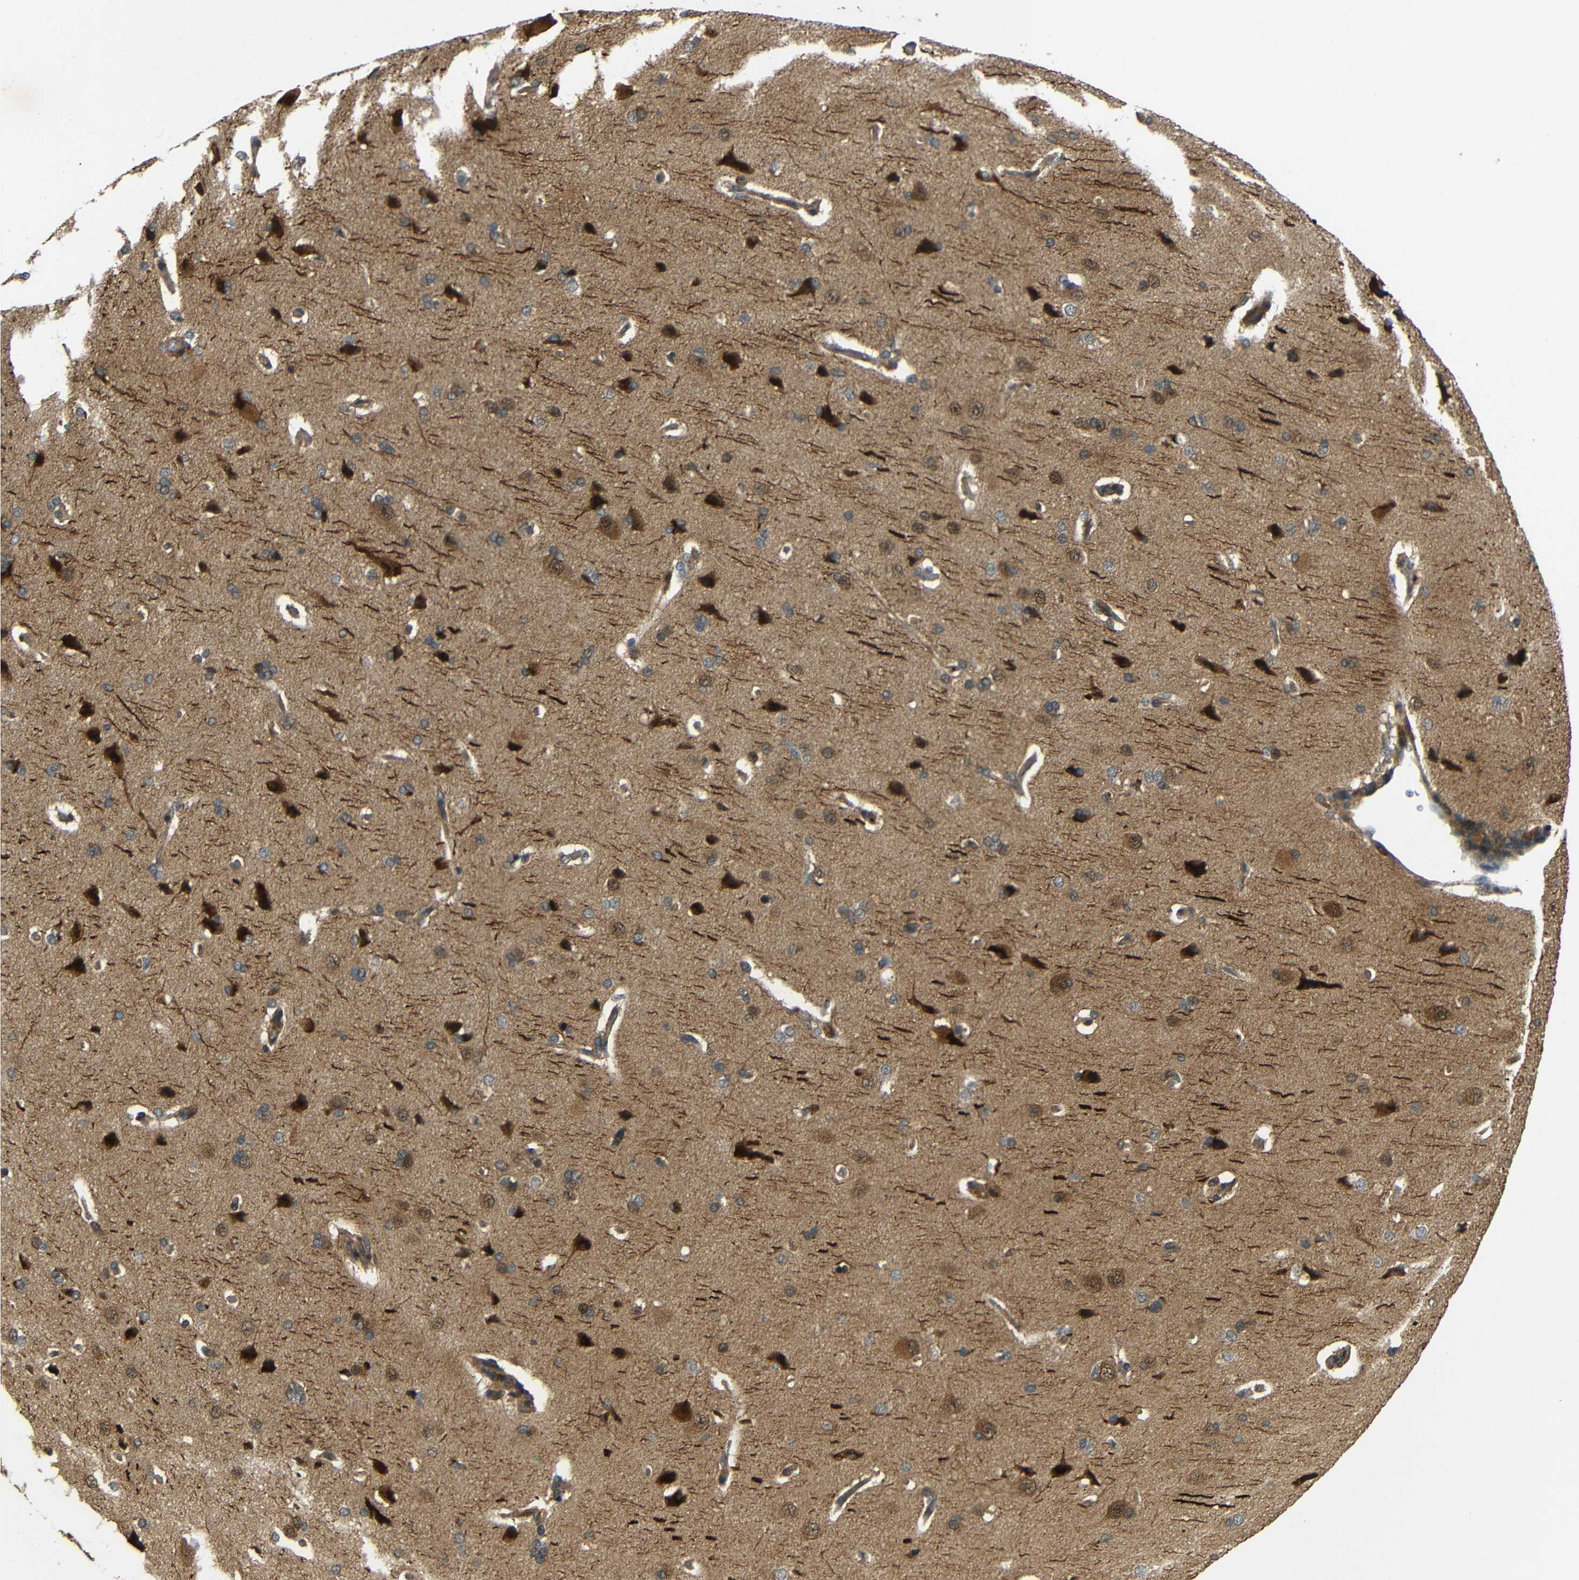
{"staining": {"intensity": "moderate", "quantity": ">75%", "location": "cytoplasmic/membranous"}, "tissue": "cerebral cortex", "cell_type": "Endothelial cells", "image_type": "normal", "snomed": [{"axis": "morphology", "description": "Normal tissue, NOS"}, {"axis": "topography", "description": "Cerebral cortex"}], "caption": "Protein analysis of benign cerebral cortex reveals moderate cytoplasmic/membranous staining in approximately >75% of endothelial cells. (DAB IHC, brown staining for protein, blue staining for nuclei).", "gene": "EPHB2", "patient": {"sex": "male", "age": 62}}